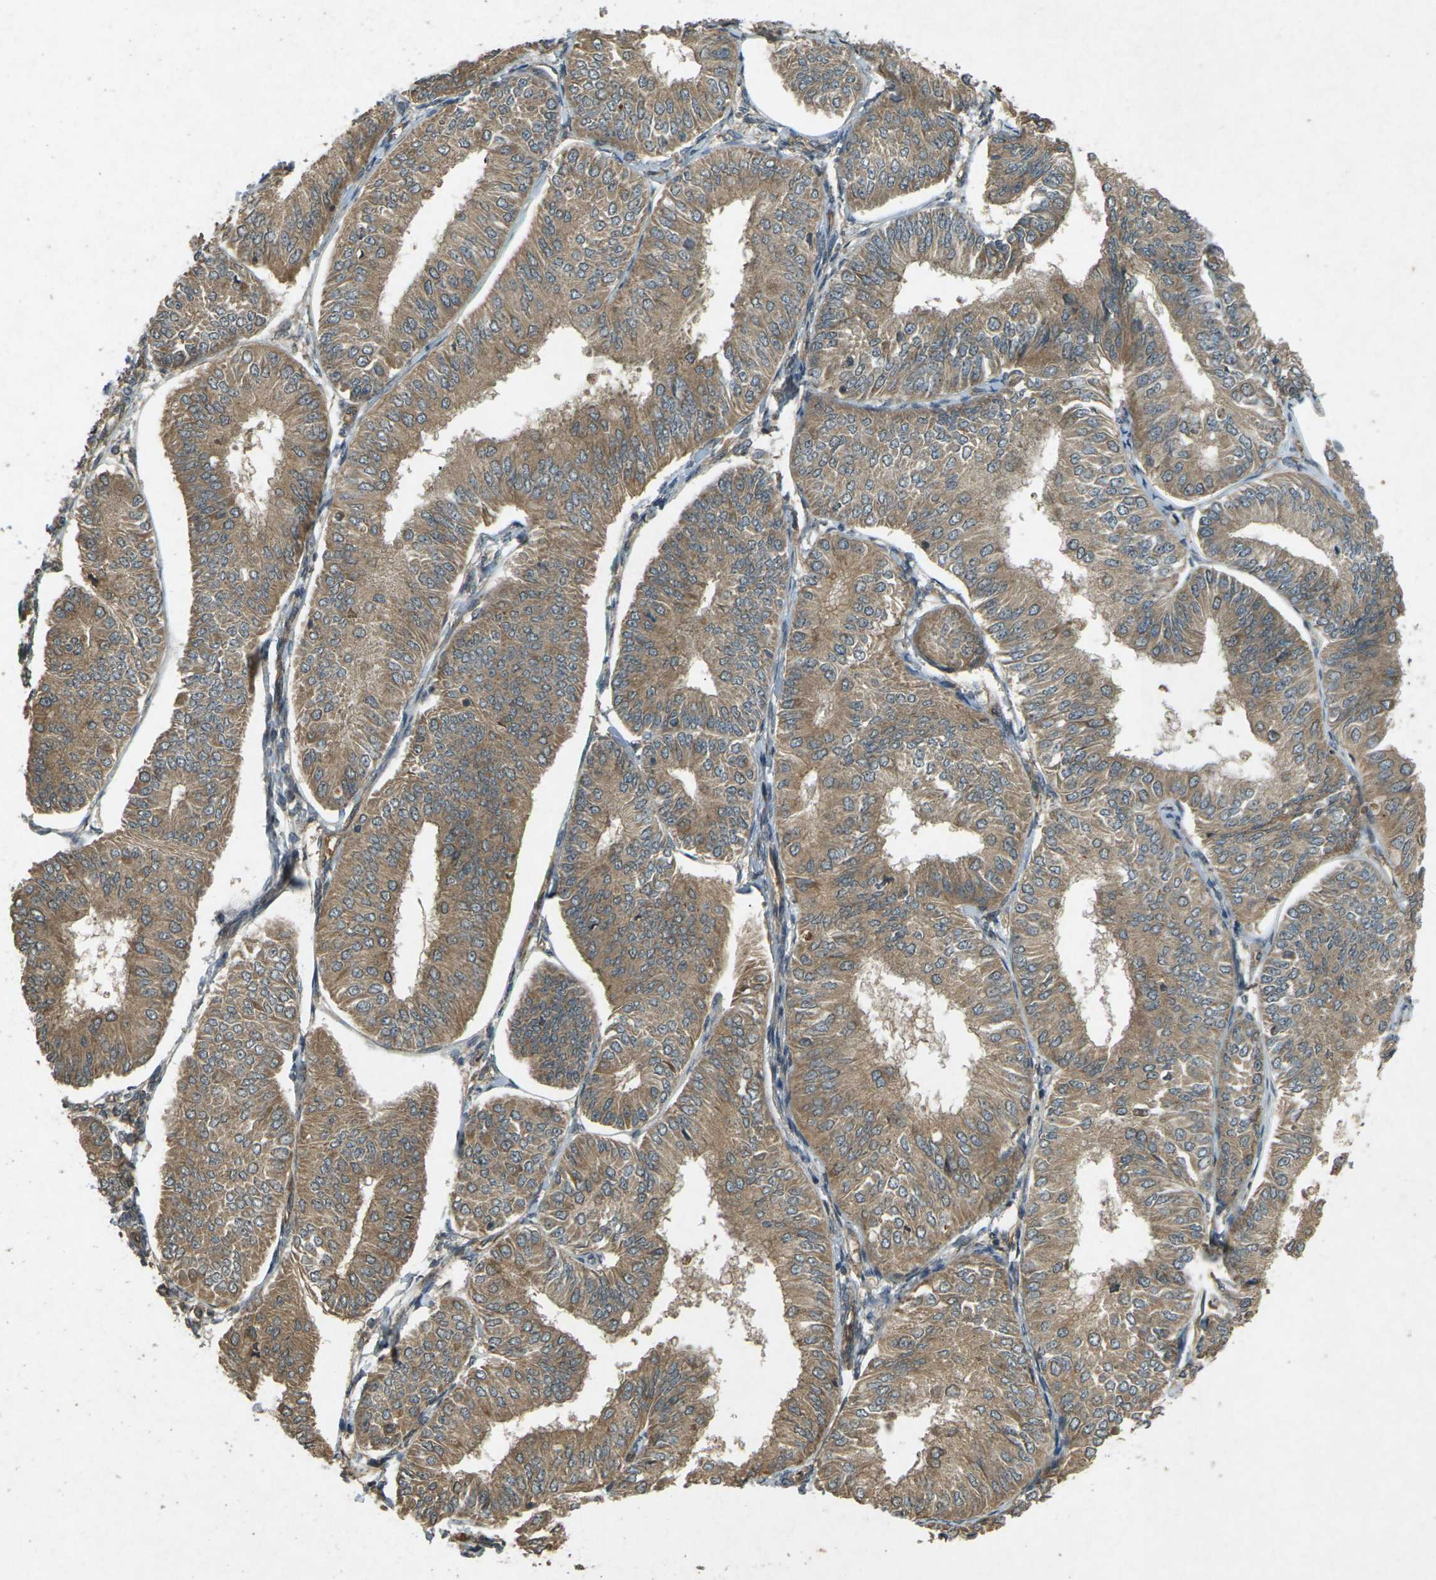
{"staining": {"intensity": "moderate", "quantity": ">75%", "location": "cytoplasmic/membranous"}, "tissue": "endometrial cancer", "cell_type": "Tumor cells", "image_type": "cancer", "snomed": [{"axis": "morphology", "description": "Adenocarcinoma, NOS"}, {"axis": "topography", "description": "Endometrium"}], "caption": "Endometrial cancer stained with IHC demonstrates moderate cytoplasmic/membranous staining in about >75% of tumor cells.", "gene": "TAP1", "patient": {"sex": "female", "age": 58}}